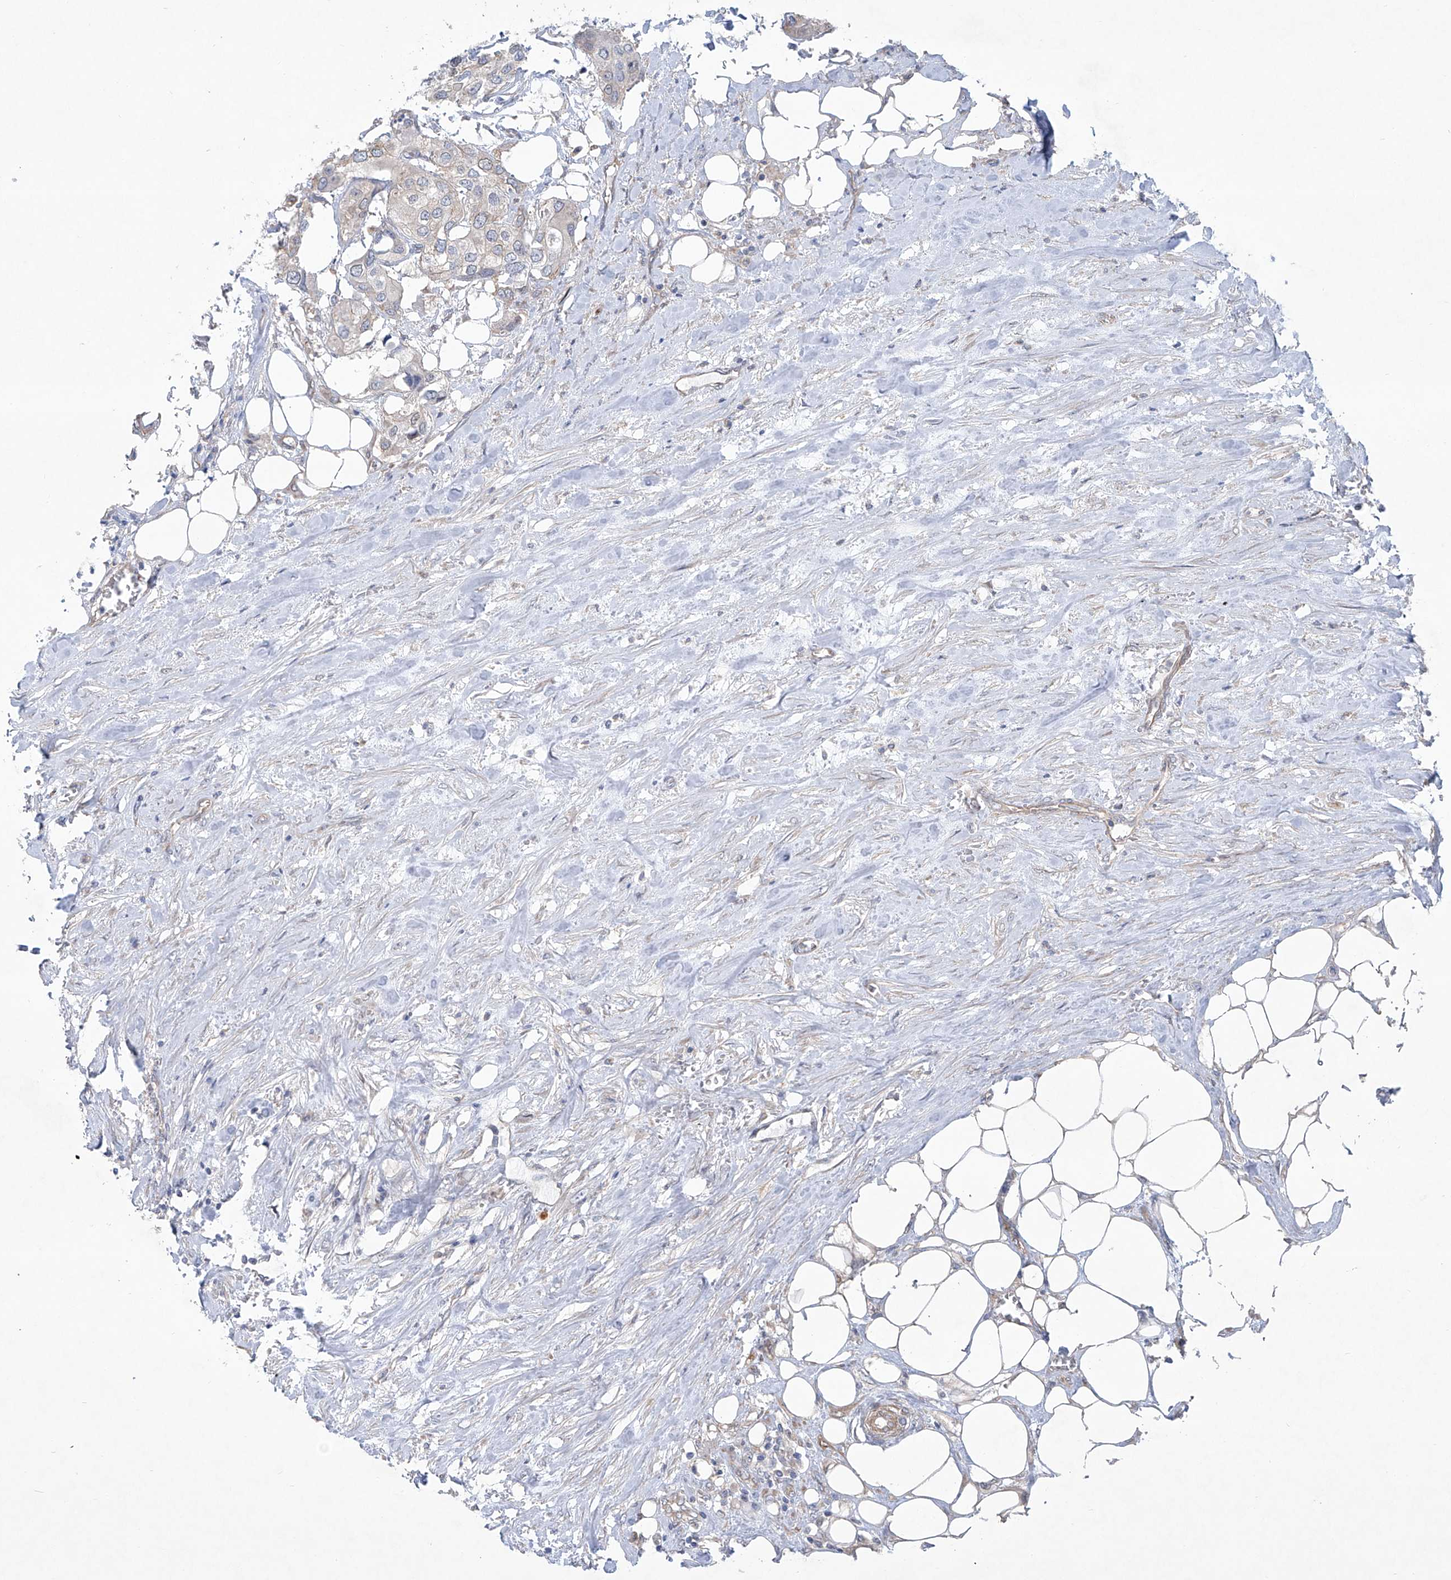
{"staining": {"intensity": "weak", "quantity": "<25%", "location": "cytoplasmic/membranous"}, "tissue": "urothelial cancer", "cell_type": "Tumor cells", "image_type": "cancer", "snomed": [{"axis": "morphology", "description": "Urothelial carcinoma, High grade"}, {"axis": "topography", "description": "Urinary bladder"}], "caption": "There is no significant staining in tumor cells of urothelial cancer.", "gene": "KLC4", "patient": {"sex": "male", "age": 64}}